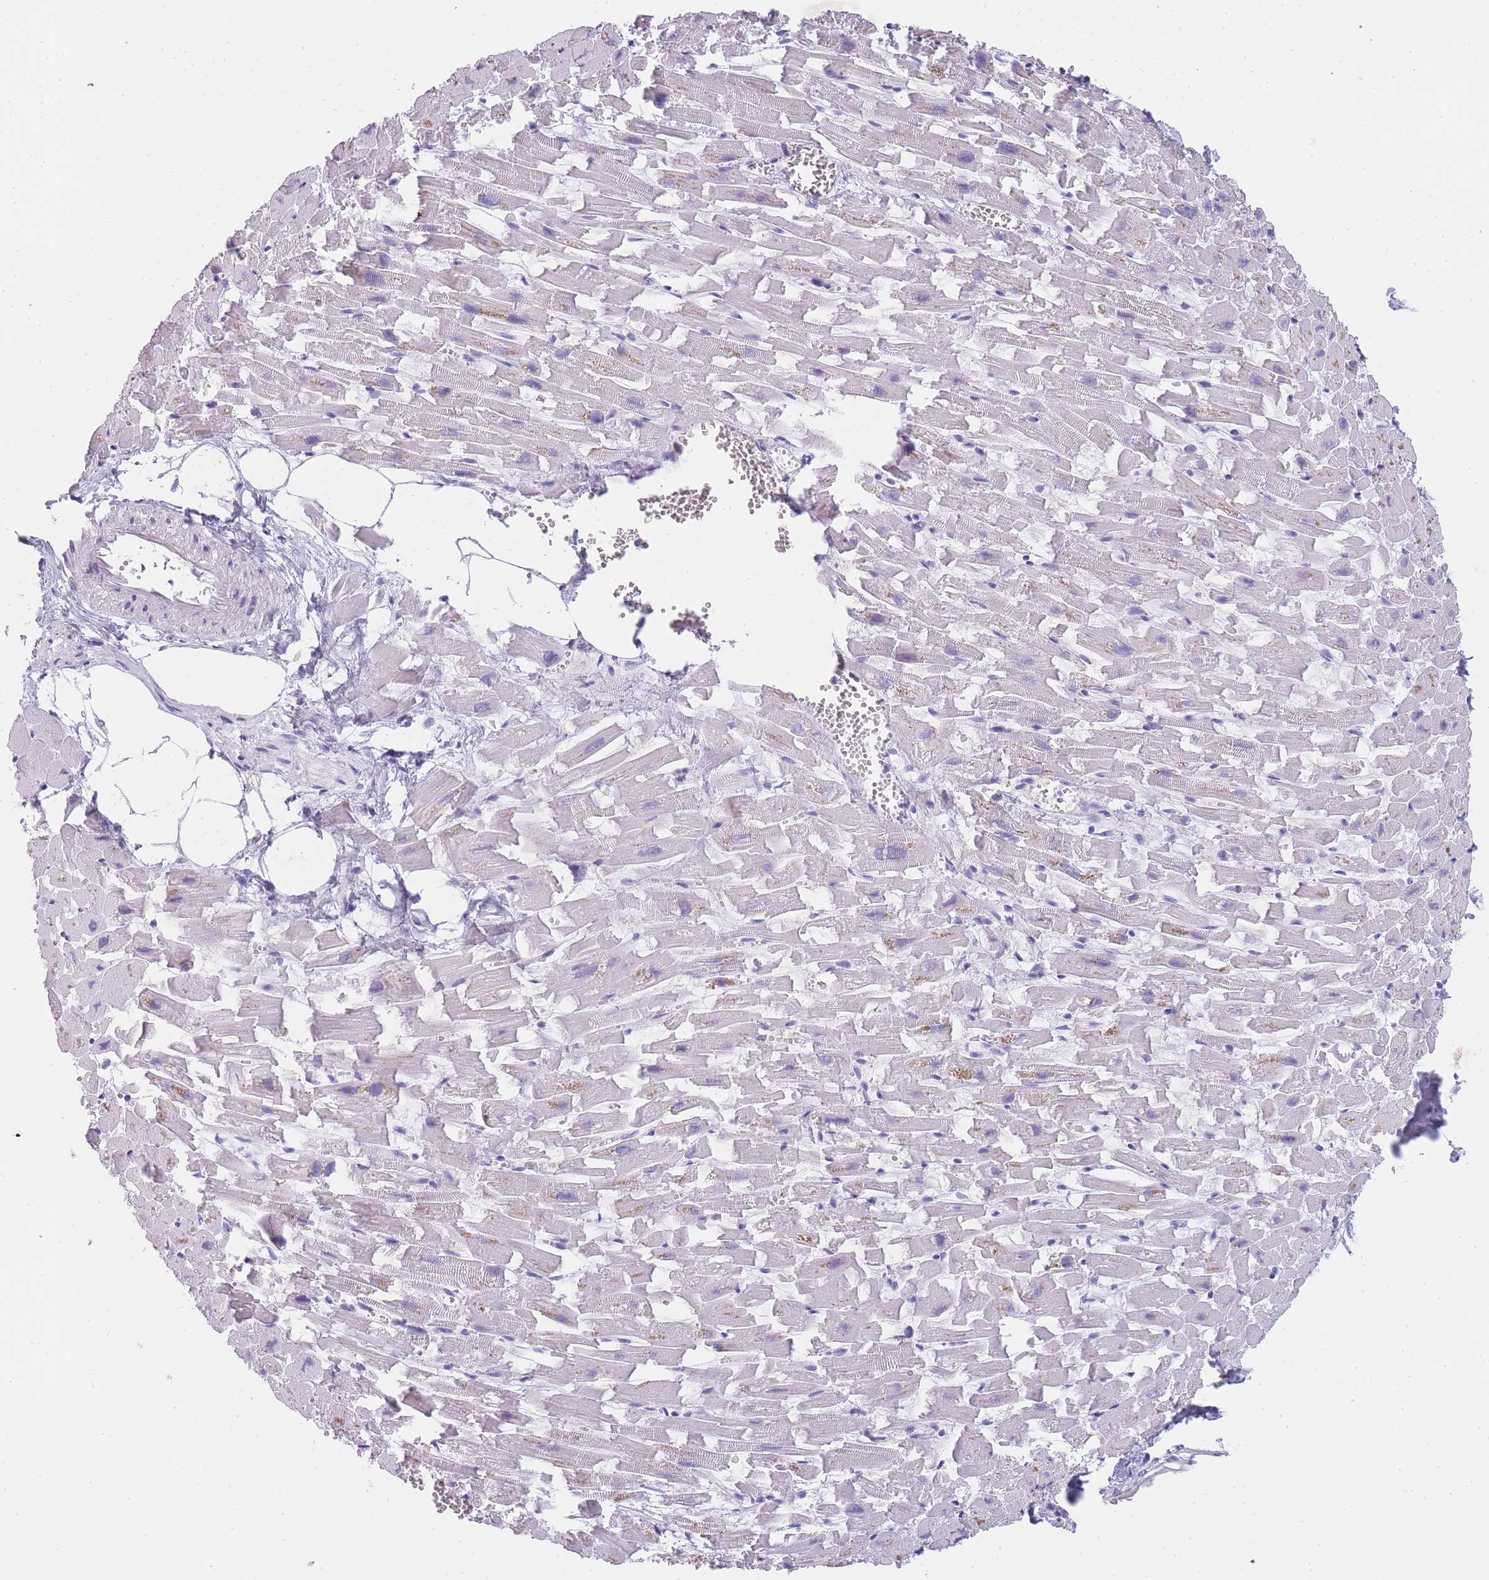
{"staining": {"intensity": "negative", "quantity": "none", "location": "none"}, "tissue": "heart muscle", "cell_type": "Cardiomyocytes", "image_type": "normal", "snomed": [{"axis": "morphology", "description": "Normal tissue, NOS"}, {"axis": "topography", "description": "Heart"}], "caption": "The micrograph demonstrates no staining of cardiomyocytes in benign heart muscle.", "gene": "TCP11X1", "patient": {"sex": "female", "age": 64}}